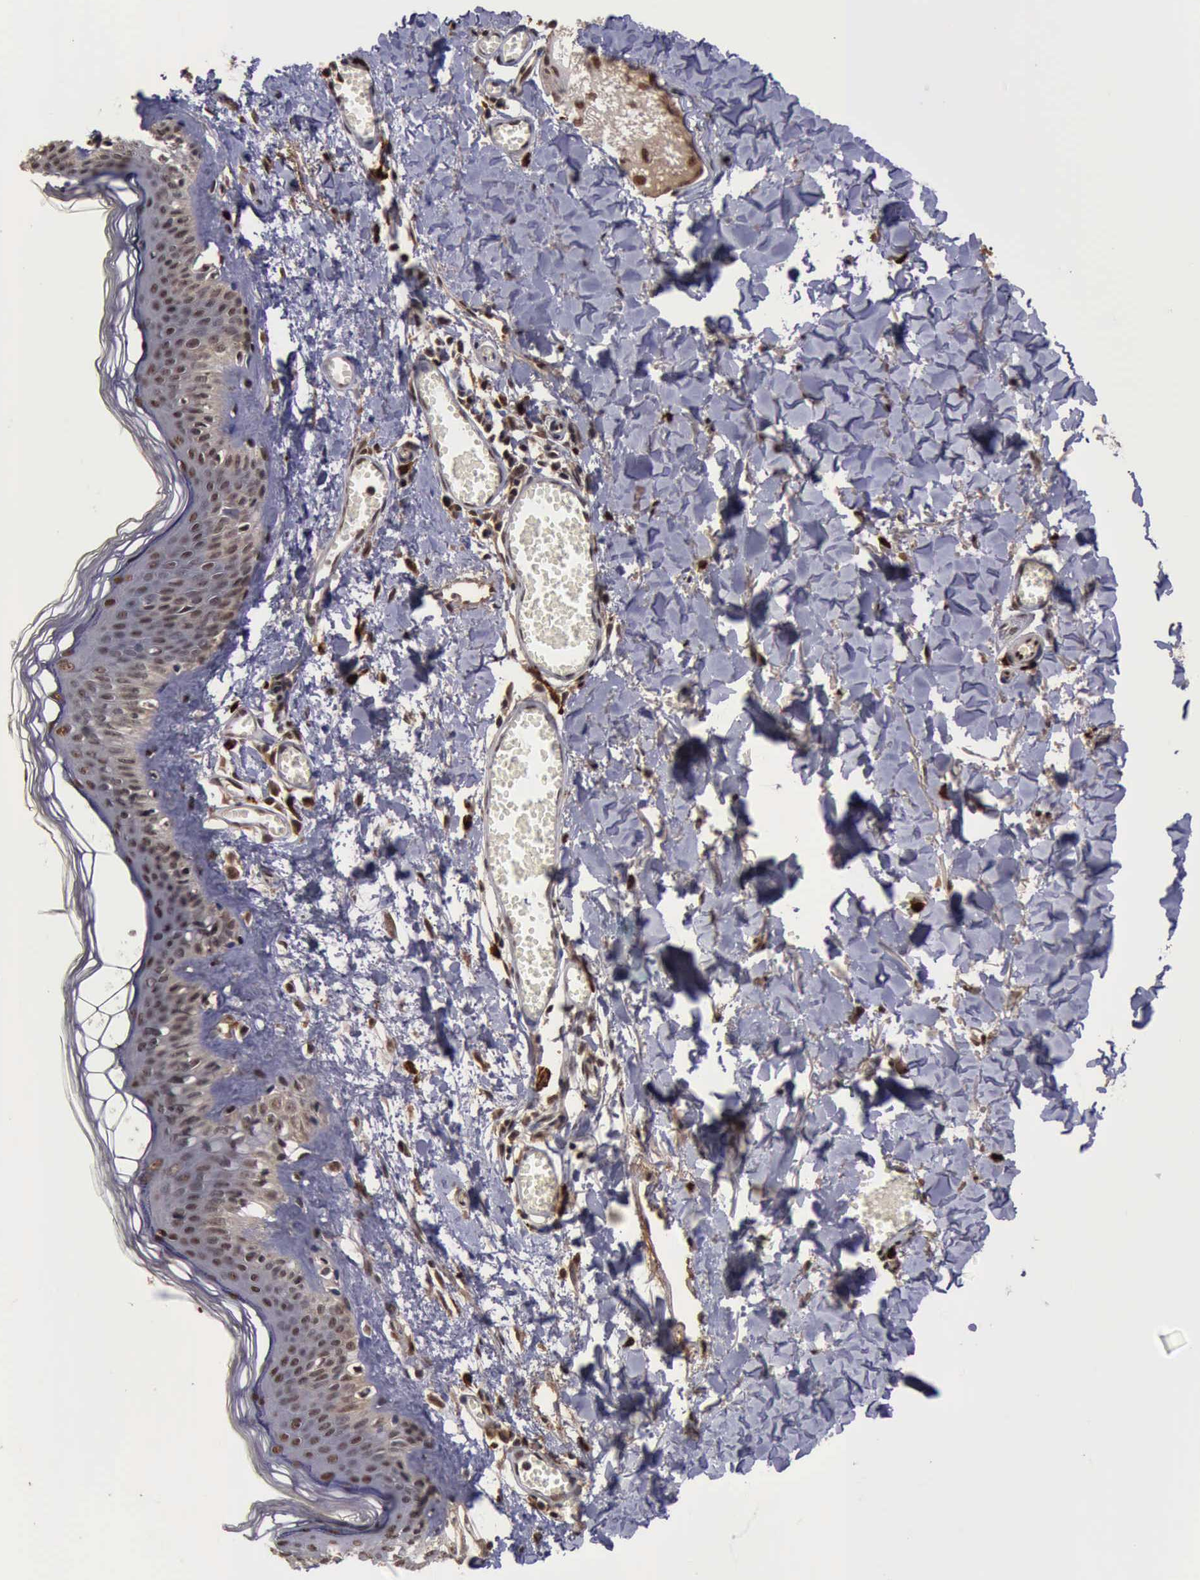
{"staining": {"intensity": "strong", "quantity": ">75%", "location": "nuclear"}, "tissue": "skin", "cell_type": "Fibroblasts", "image_type": "normal", "snomed": [{"axis": "morphology", "description": "Normal tissue, NOS"}, {"axis": "morphology", "description": "Sarcoma, NOS"}, {"axis": "topography", "description": "Skin"}, {"axis": "topography", "description": "Soft tissue"}], "caption": "Brown immunohistochemical staining in benign skin shows strong nuclear positivity in approximately >75% of fibroblasts. Immunohistochemistry (ihc) stains the protein in brown and the nuclei are stained blue.", "gene": "TRMT2A", "patient": {"sex": "female", "age": 51}}